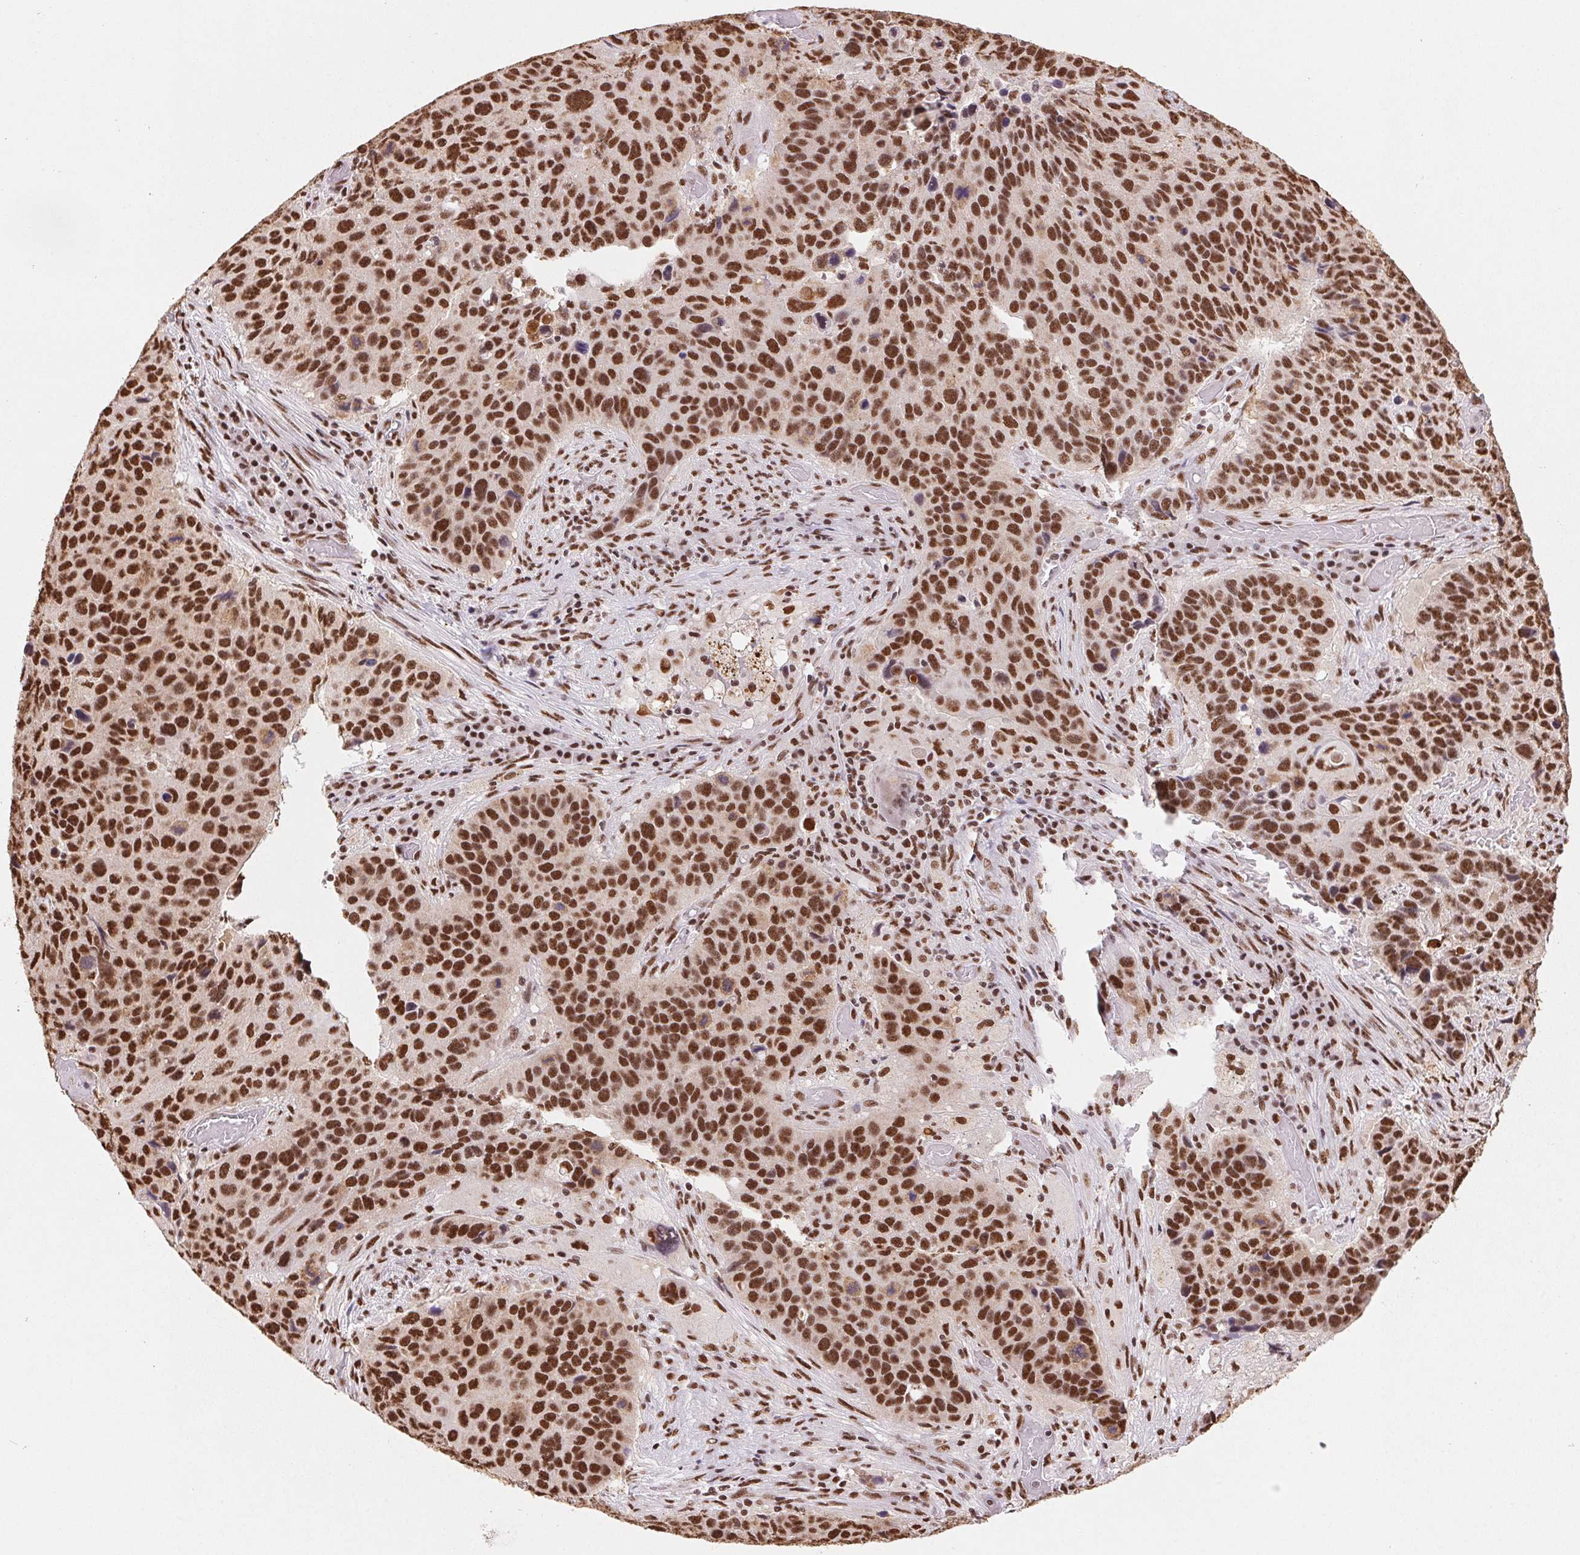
{"staining": {"intensity": "strong", "quantity": ">75%", "location": "nuclear"}, "tissue": "lung cancer", "cell_type": "Tumor cells", "image_type": "cancer", "snomed": [{"axis": "morphology", "description": "Squamous cell carcinoma, NOS"}, {"axis": "topography", "description": "Lung"}], "caption": "Approximately >75% of tumor cells in human lung cancer (squamous cell carcinoma) show strong nuclear protein expression as visualized by brown immunohistochemical staining.", "gene": "SNRPG", "patient": {"sex": "male", "age": 68}}